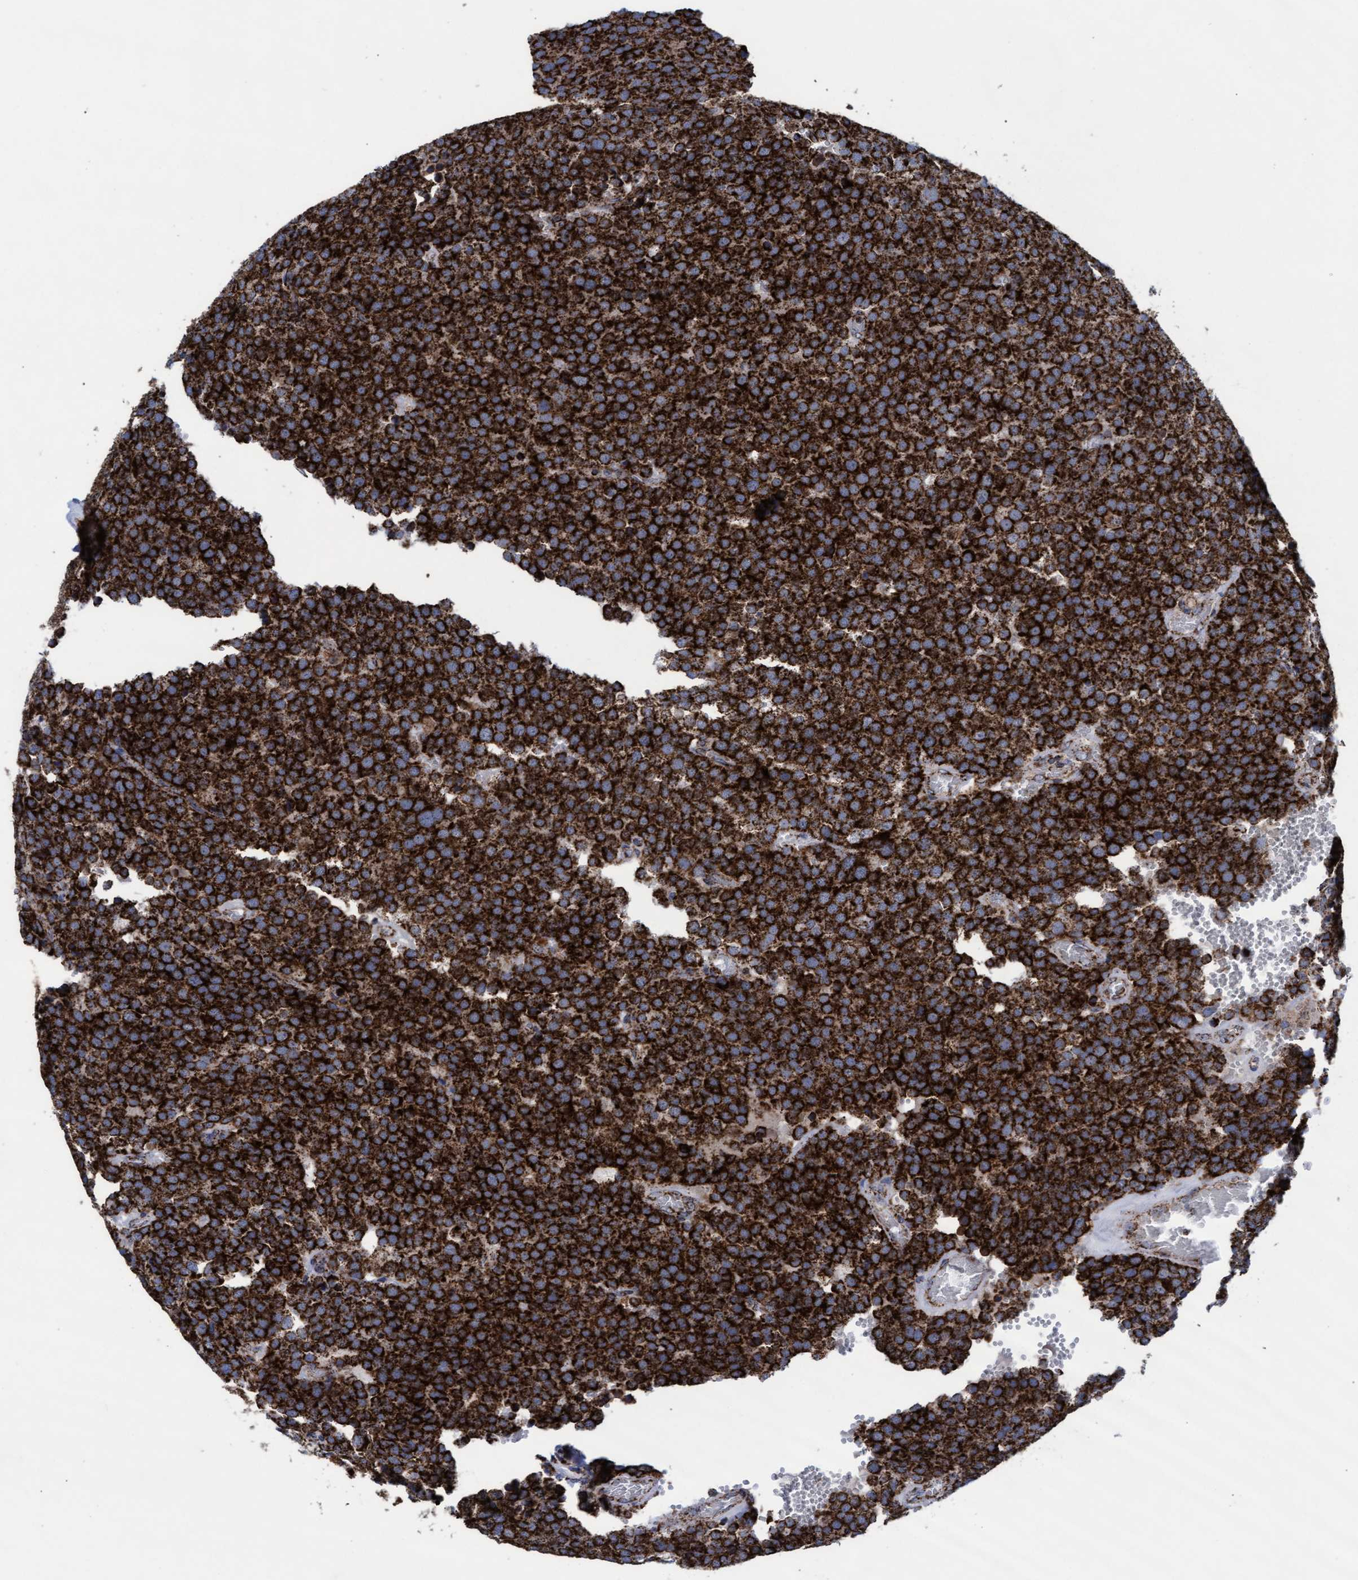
{"staining": {"intensity": "strong", "quantity": ">75%", "location": "cytoplasmic/membranous"}, "tissue": "testis cancer", "cell_type": "Tumor cells", "image_type": "cancer", "snomed": [{"axis": "morphology", "description": "Normal tissue, NOS"}, {"axis": "morphology", "description": "Seminoma, NOS"}, {"axis": "topography", "description": "Testis"}], "caption": "About >75% of tumor cells in seminoma (testis) show strong cytoplasmic/membranous protein staining as visualized by brown immunohistochemical staining.", "gene": "MRPL38", "patient": {"sex": "male", "age": 71}}